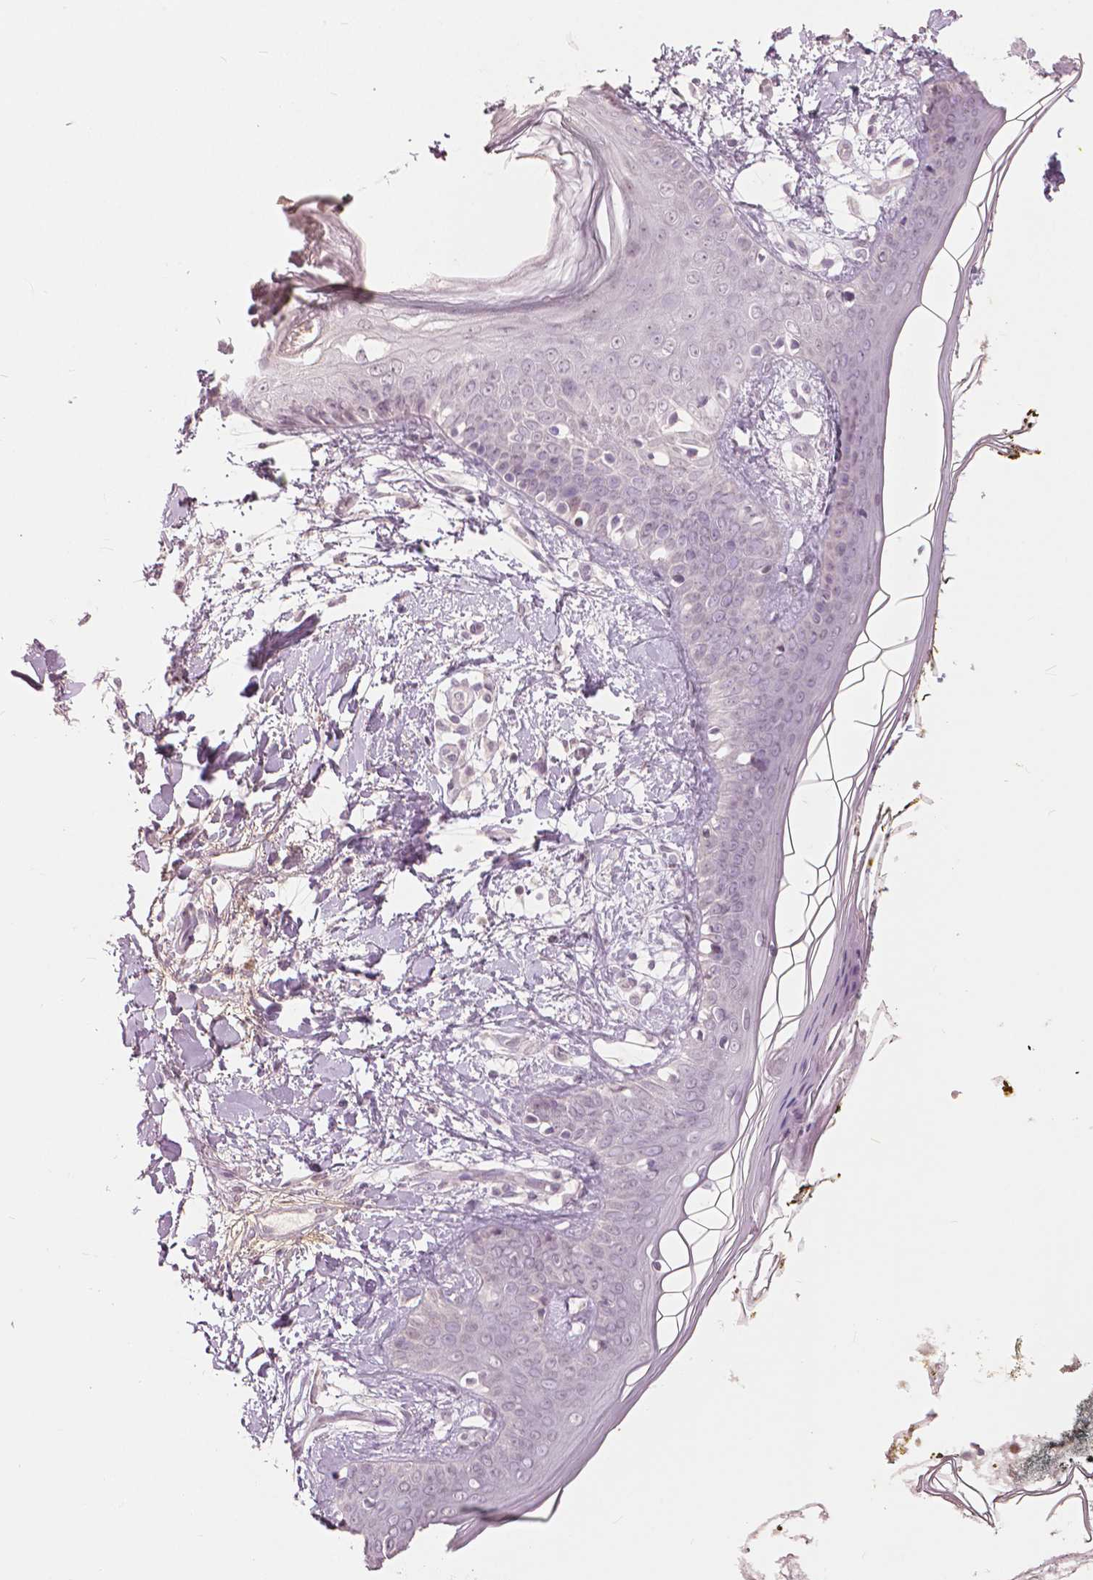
{"staining": {"intensity": "negative", "quantity": "none", "location": "none"}, "tissue": "skin", "cell_type": "Fibroblasts", "image_type": "normal", "snomed": [{"axis": "morphology", "description": "Normal tissue, NOS"}, {"axis": "topography", "description": "Skin"}], "caption": "Skin stained for a protein using immunohistochemistry reveals no staining fibroblasts.", "gene": "NANOG", "patient": {"sex": "female", "age": 34}}